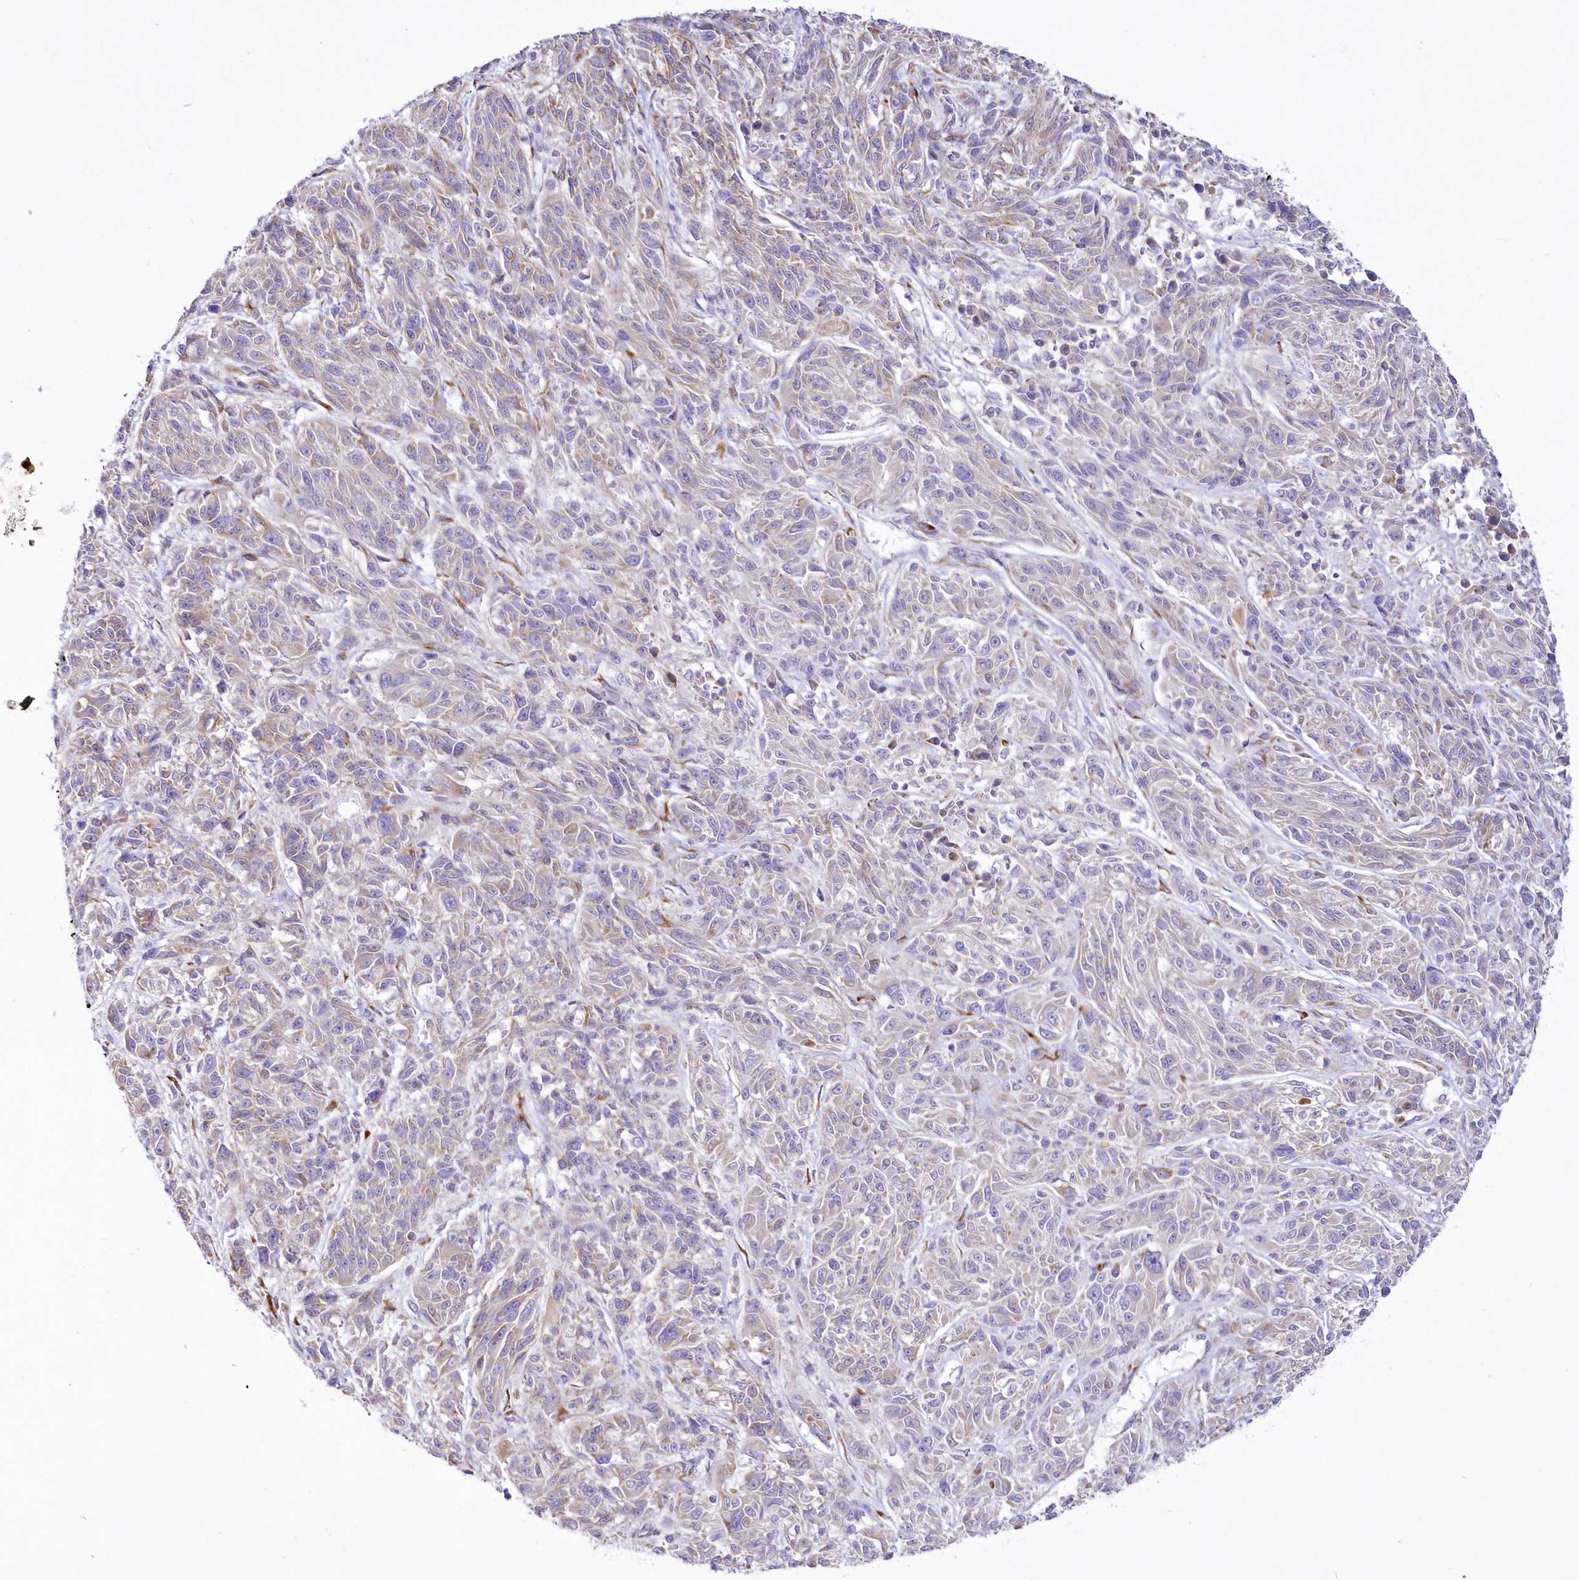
{"staining": {"intensity": "weak", "quantity": "25%-75%", "location": "cytoplasmic/membranous"}, "tissue": "melanoma", "cell_type": "Tumor cells", "image_type": "cancer", "snomed": [{"axis": "morphology", "description": "Malignant melanoma, NOS"}, {"axis": "topography", "description": "Skin"}], "caption": "Melanoma tissue exhibits weak cytoplasmic/membranous positivity in approximately 25%-75% of tumor cells", "gene": "ARFGEF3", "patient": {"sex": "male", "age": 53}}